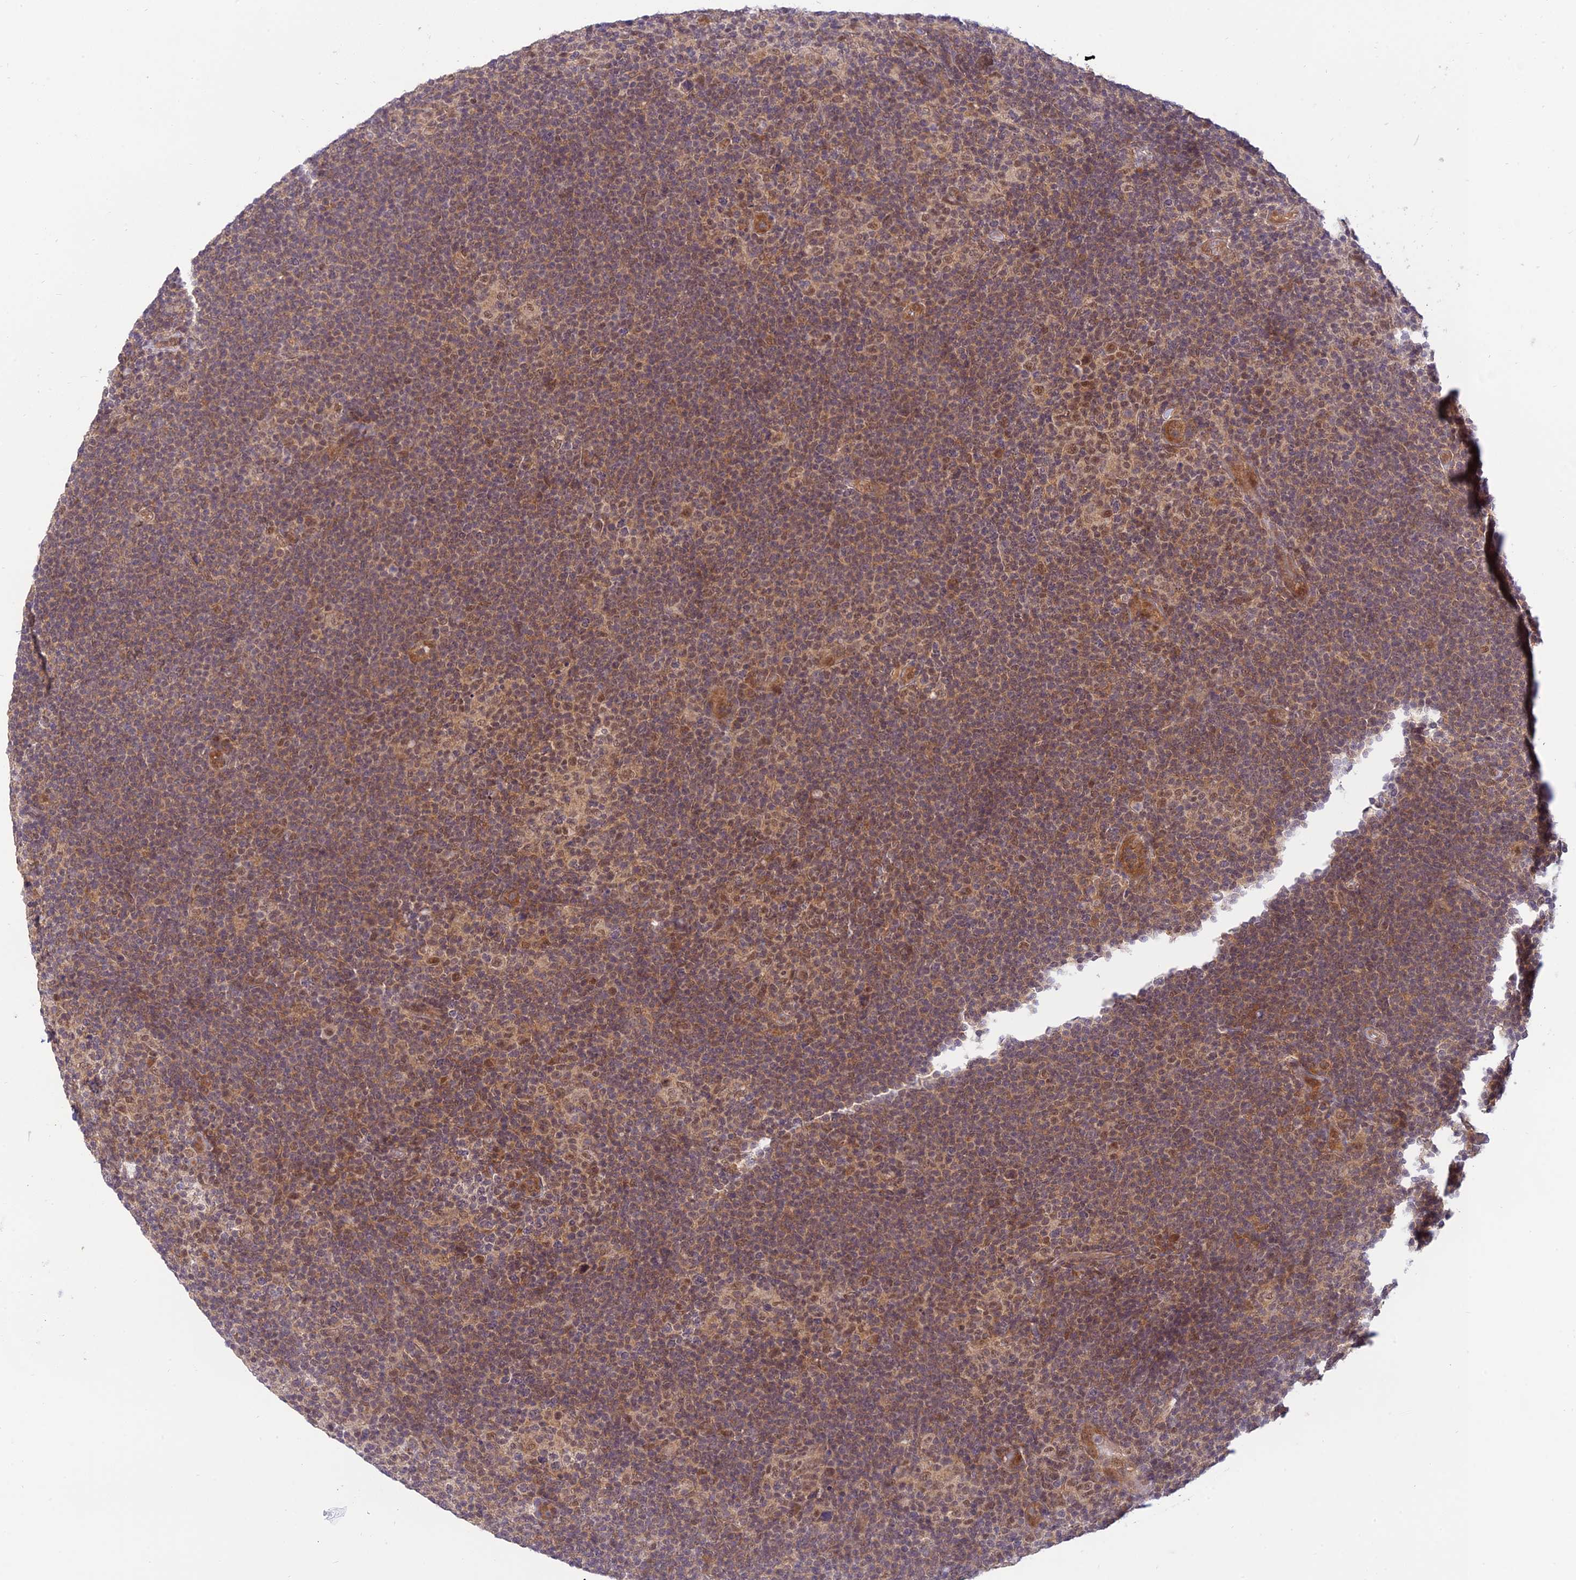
{"staining": {"intensity": "moderate", "quantity": ">75%", "location": "cytoplasmic/membranous"}, "tissue": "lymphoma", "cell_type": "Tumor cells", "image_type": "cancer", "snomed": [{"axis": "morphology", "description": "Hodgkin's disease, NOS"}, {"axis": "topography", "description": "Lymph node"}], "caption": "Protein analysis of lymphoma tissue reveals moderate cytoplasmic/membranous staining in about >75% of tumor cells.", "gene": "SKIC8", "patient": {"sex": "female", "age": 57}}